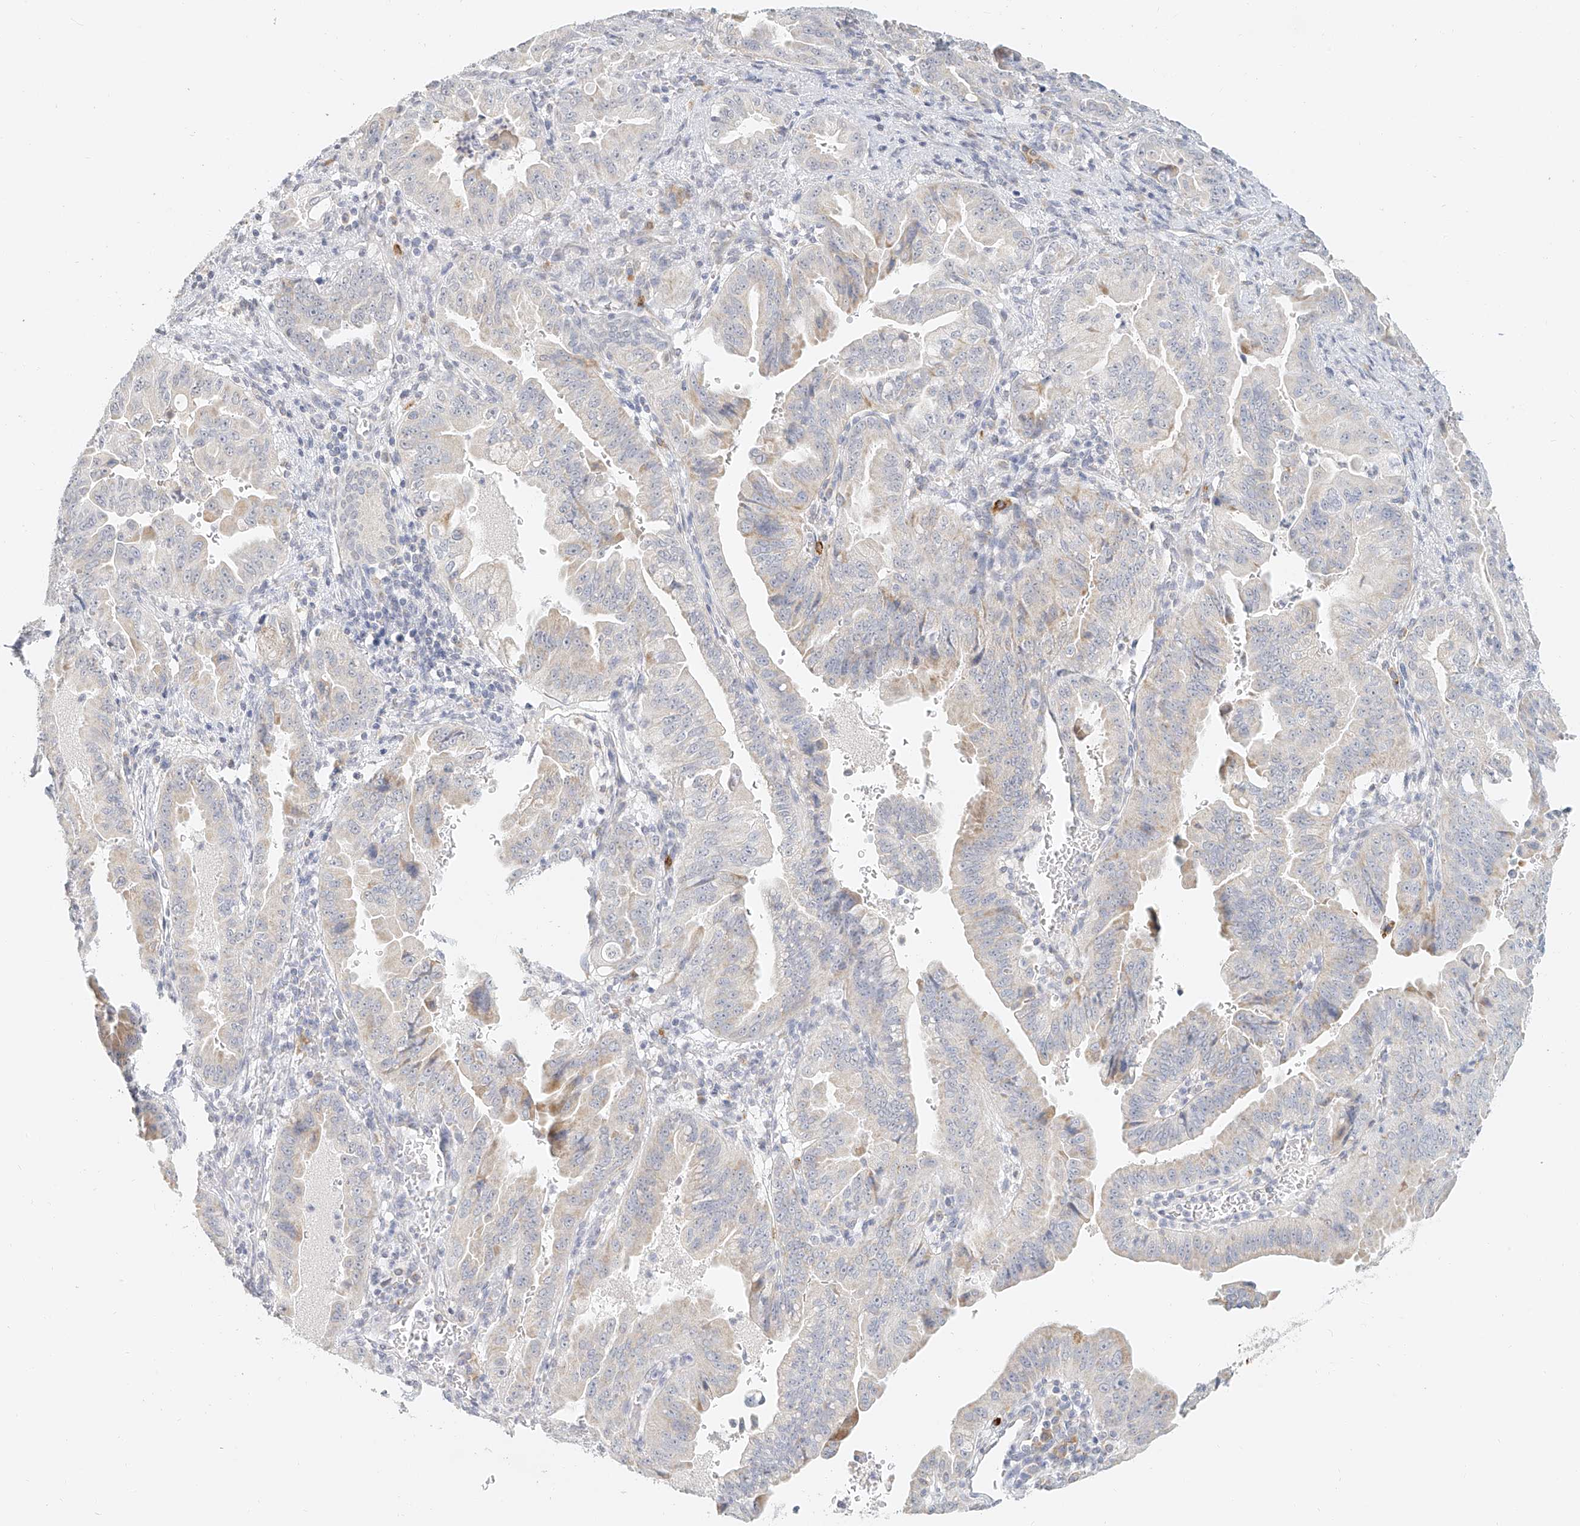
{"staining": {"intensity": "negative", "quantity": "none", "location": "none"}, "tissue": "pancreatic cancer", "cell_type": "Tumor cells", "image_type": "cancer", "snomed": [{"axis": "morphology", "description": "Adenocarcinoma, NOS"}, {"axis": "topography", "description": "Pancreas"}], "caption": "High power microscopy micrograph of an immunohistochemistry photomicrograph of pancreatic cancer (adenocarcinoma), revealing no significant staining in tumor cells.", "gene": "CXorf58", "patient": {"sex": "male", "age": 70}}